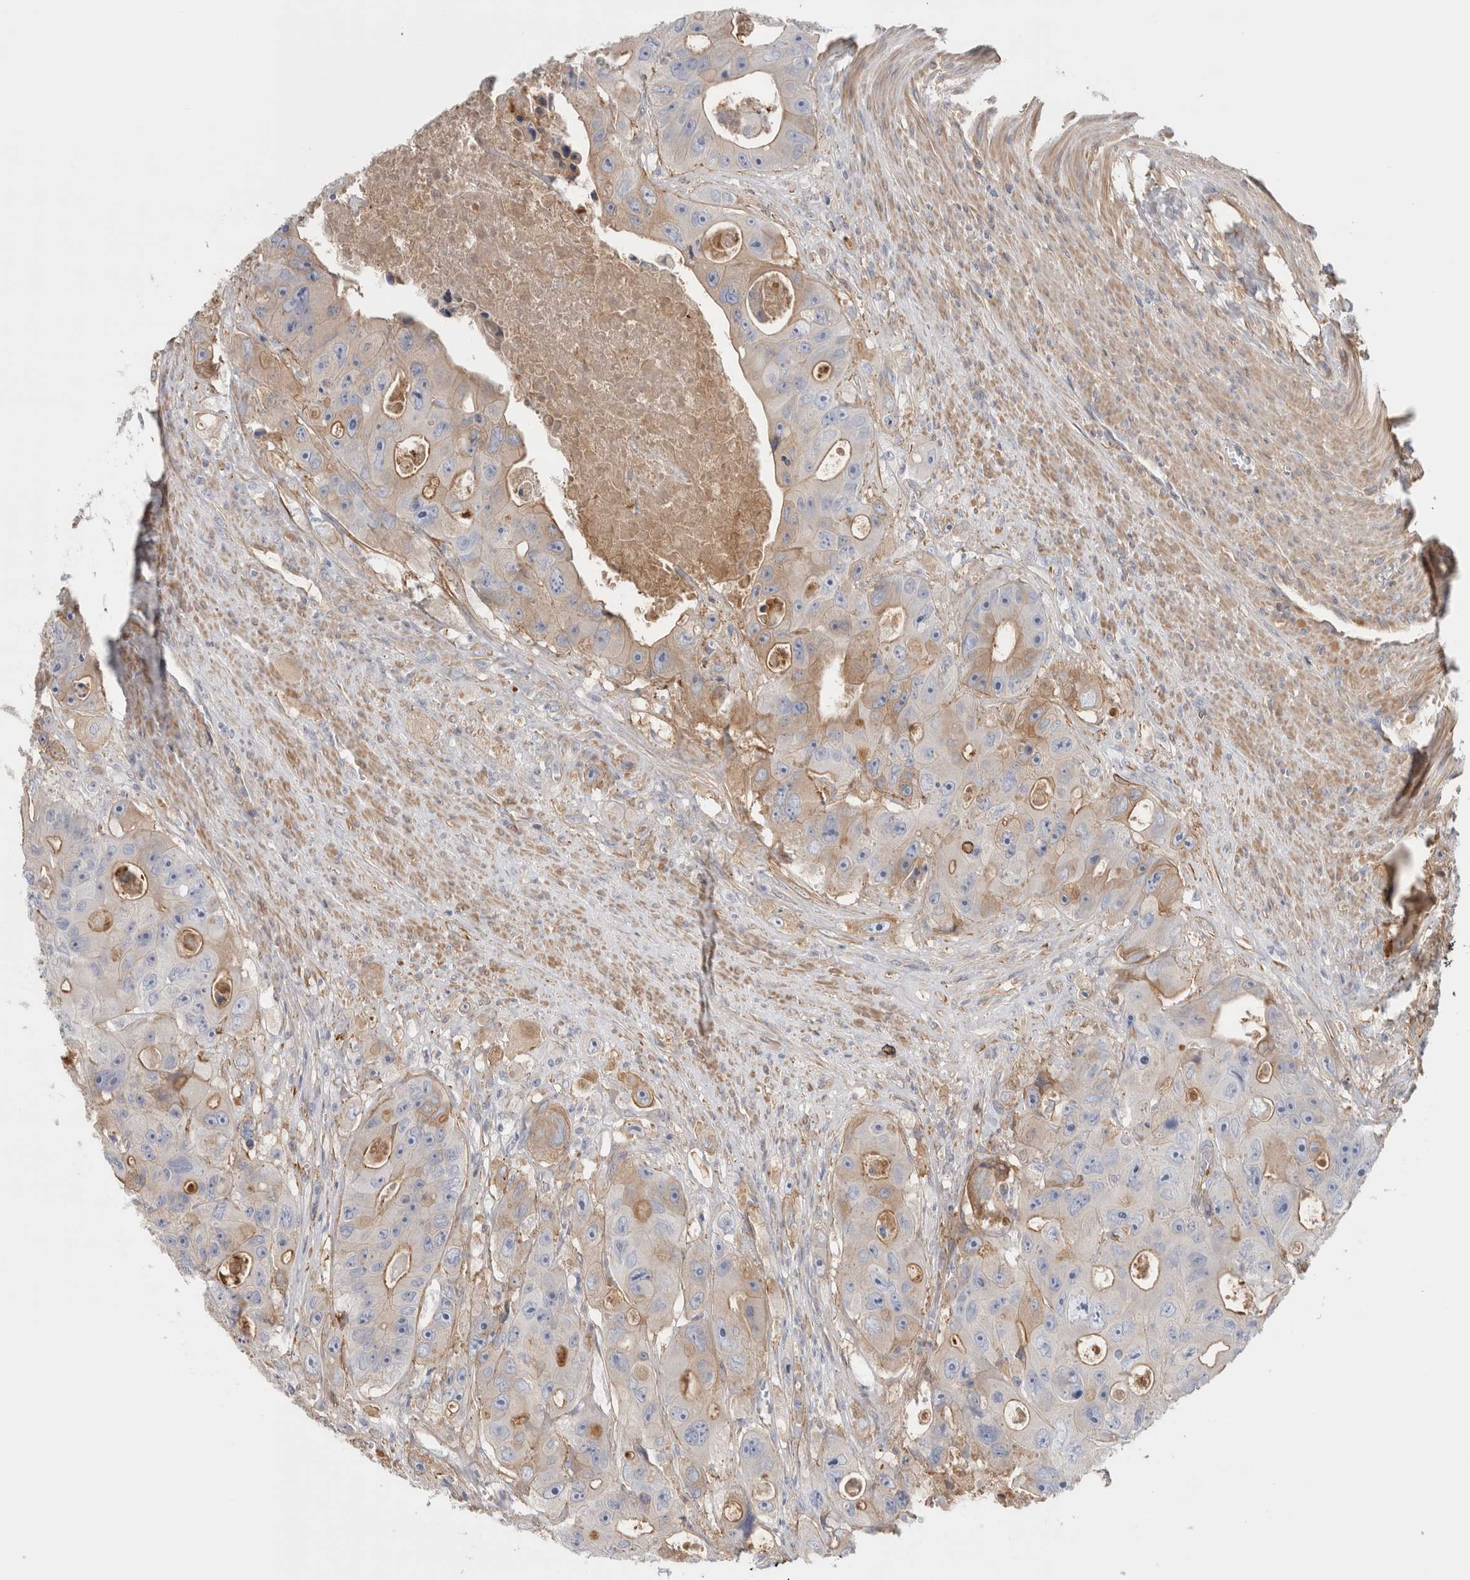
{"staining": {"intensity": "weak", "quantity": "25%-75%", "location": "cytoplasmic/membranous"}, "tissue": "colorectal cancer", "cell_type": "Tumor cells", "image_type": "cancer", "snomed": [{"axis": "morphology", "description": "Adenocarcinoma, NOS"}, {"axis": "topography", "description": "Colon"}], "caption": "Colorectal cancer tissue reveals weak cytoplasmic/membranous expression in about 25%-75% of tumor cells", "gene": "CFI", "patient": {"sex": "female", "age": 46}}